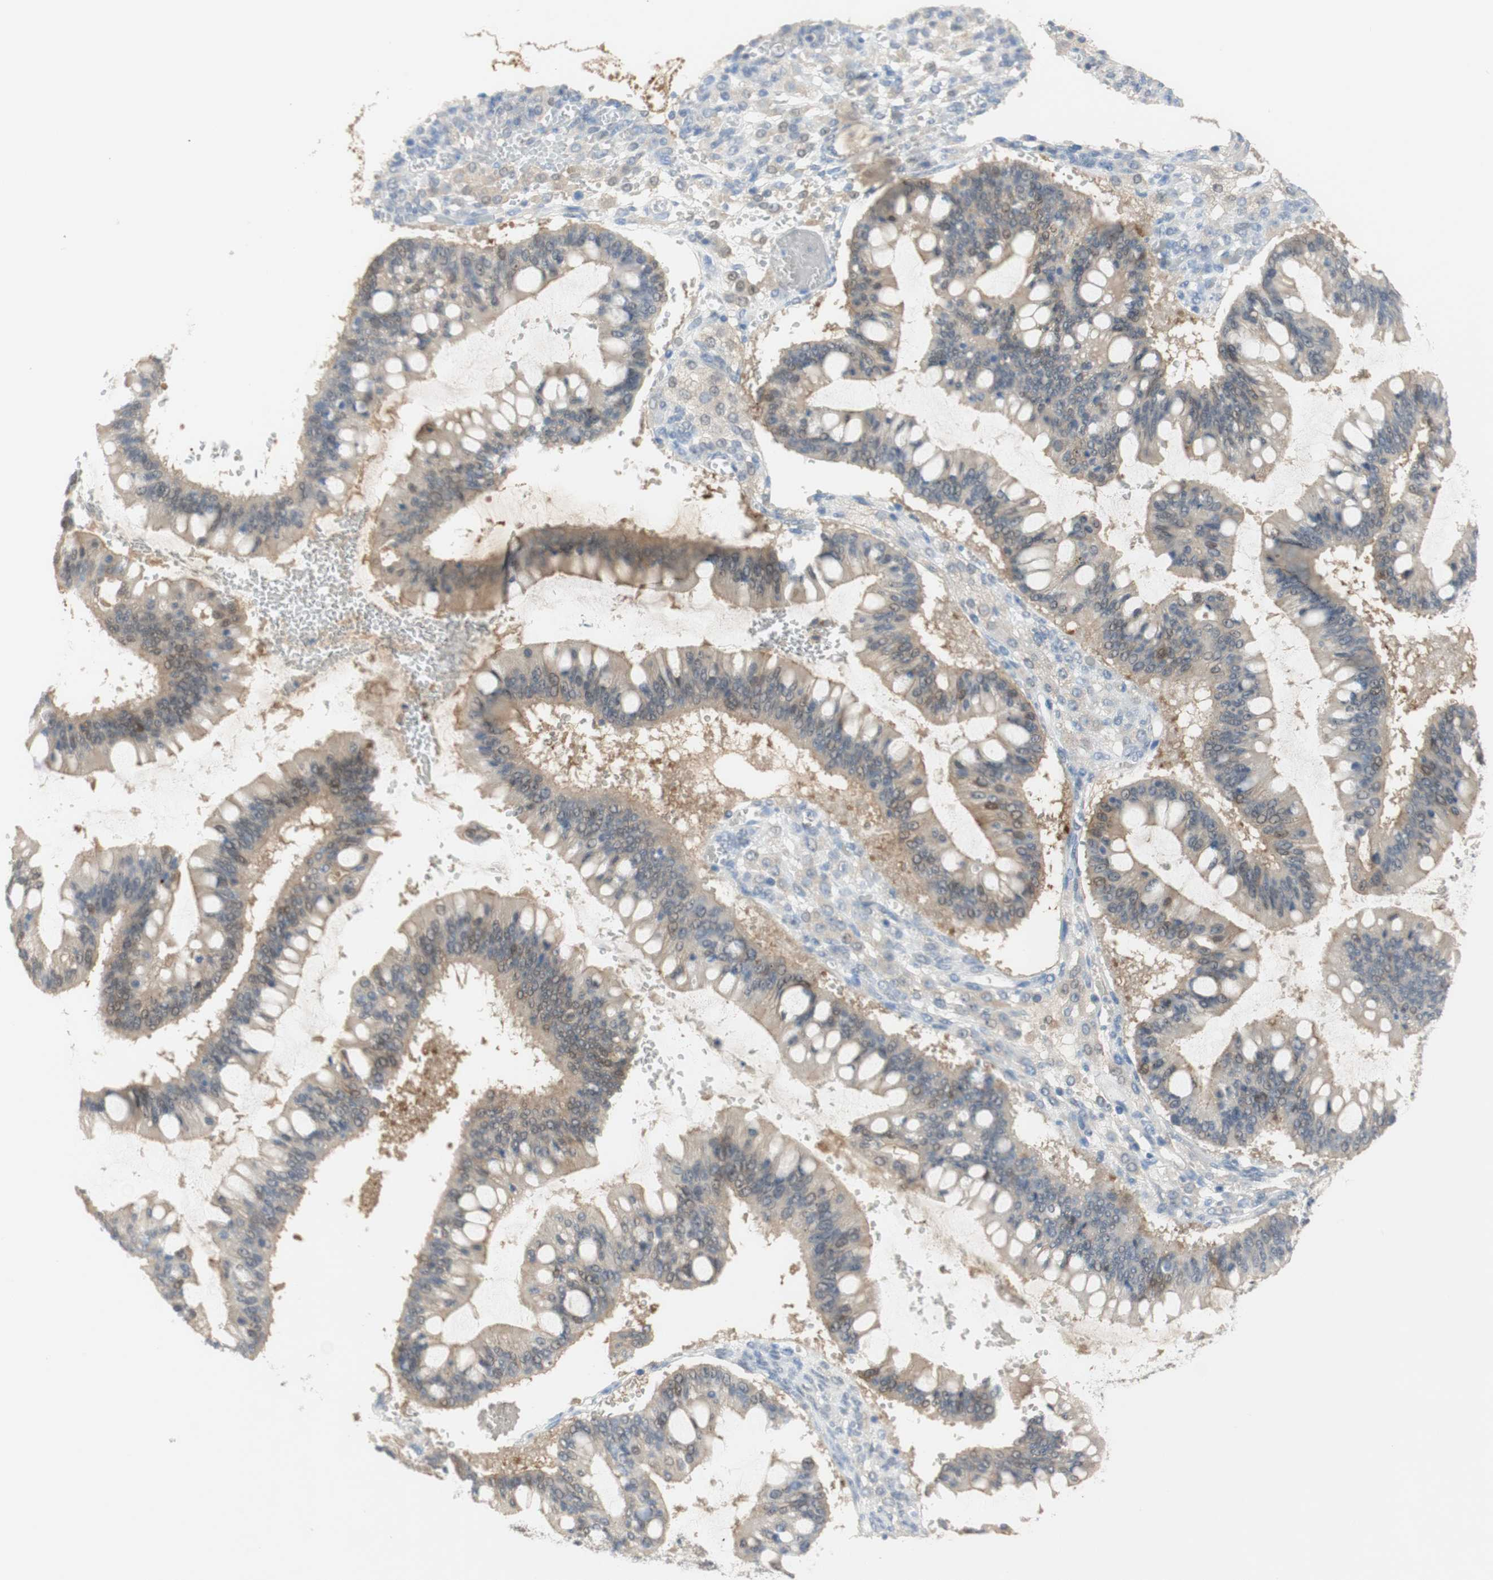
{"staining": {"intensity": "weak", "quantity": "25%-75%", "location": "cytoplasmic/membranous,nuclear"}, "tissue": "ovarian cancer", "cell_type": "Tumor cells", "image_type": "cancer", "snomed": [{"axis": "morphology", "description": "Cystadenocarcinoma, mucinous, NOS"}, {"axis": "topography", "description": "Ovary"}], "caption": "Immunohistochemistry (IHC) histopathology image of human mucinous cystadenocarcinoma (ovarian) stained for a protein (brown), which displays low levels of weak cytoplasmic/membranous and nuclear staining in approximately 25%-75% of tumor cells.", "gene": "SELENBP1", "patient": {"sex": "female", "age": 73}}